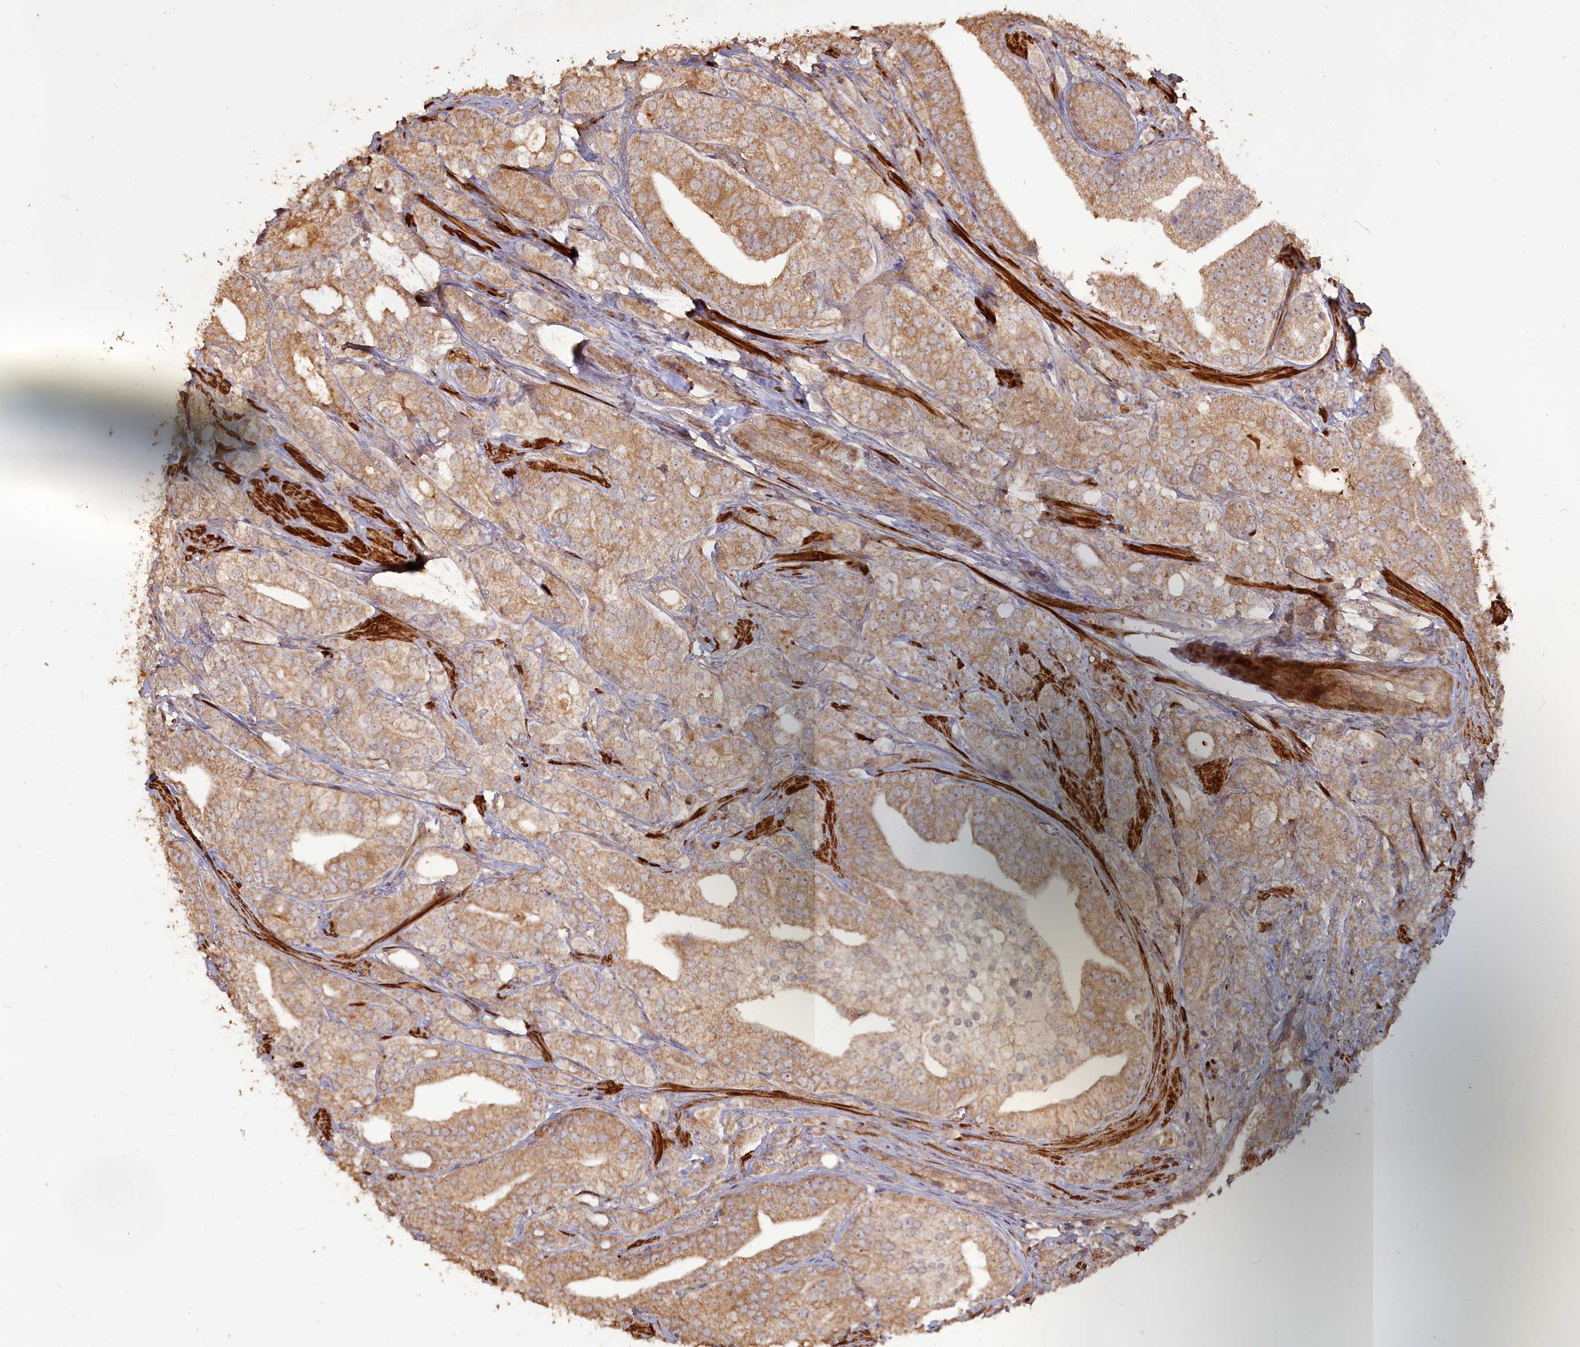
{"staining": {"intensity": "moderate", "quantity": ">75%", "location": "cytoplasmic/membranous"}, "tissue": "prostate cancer", "cell_type": "Tumor cells", "image_type": "cancer", "snomed": [{"axis": "morphology", "description": "Adenocarcinoma, High grade"}, {"axis": "topography", "description": "Prostate"}], "caption": "About >75% of tumor cells in human prostate cancer (high-grade adenocarcinoma) demonstrate moderate cytoplasmic/membranous protein positivity as visualized by brown immunohistochemical staining.", "gene": "LAYN", "patient": {"sex": "male", "age": 50}}